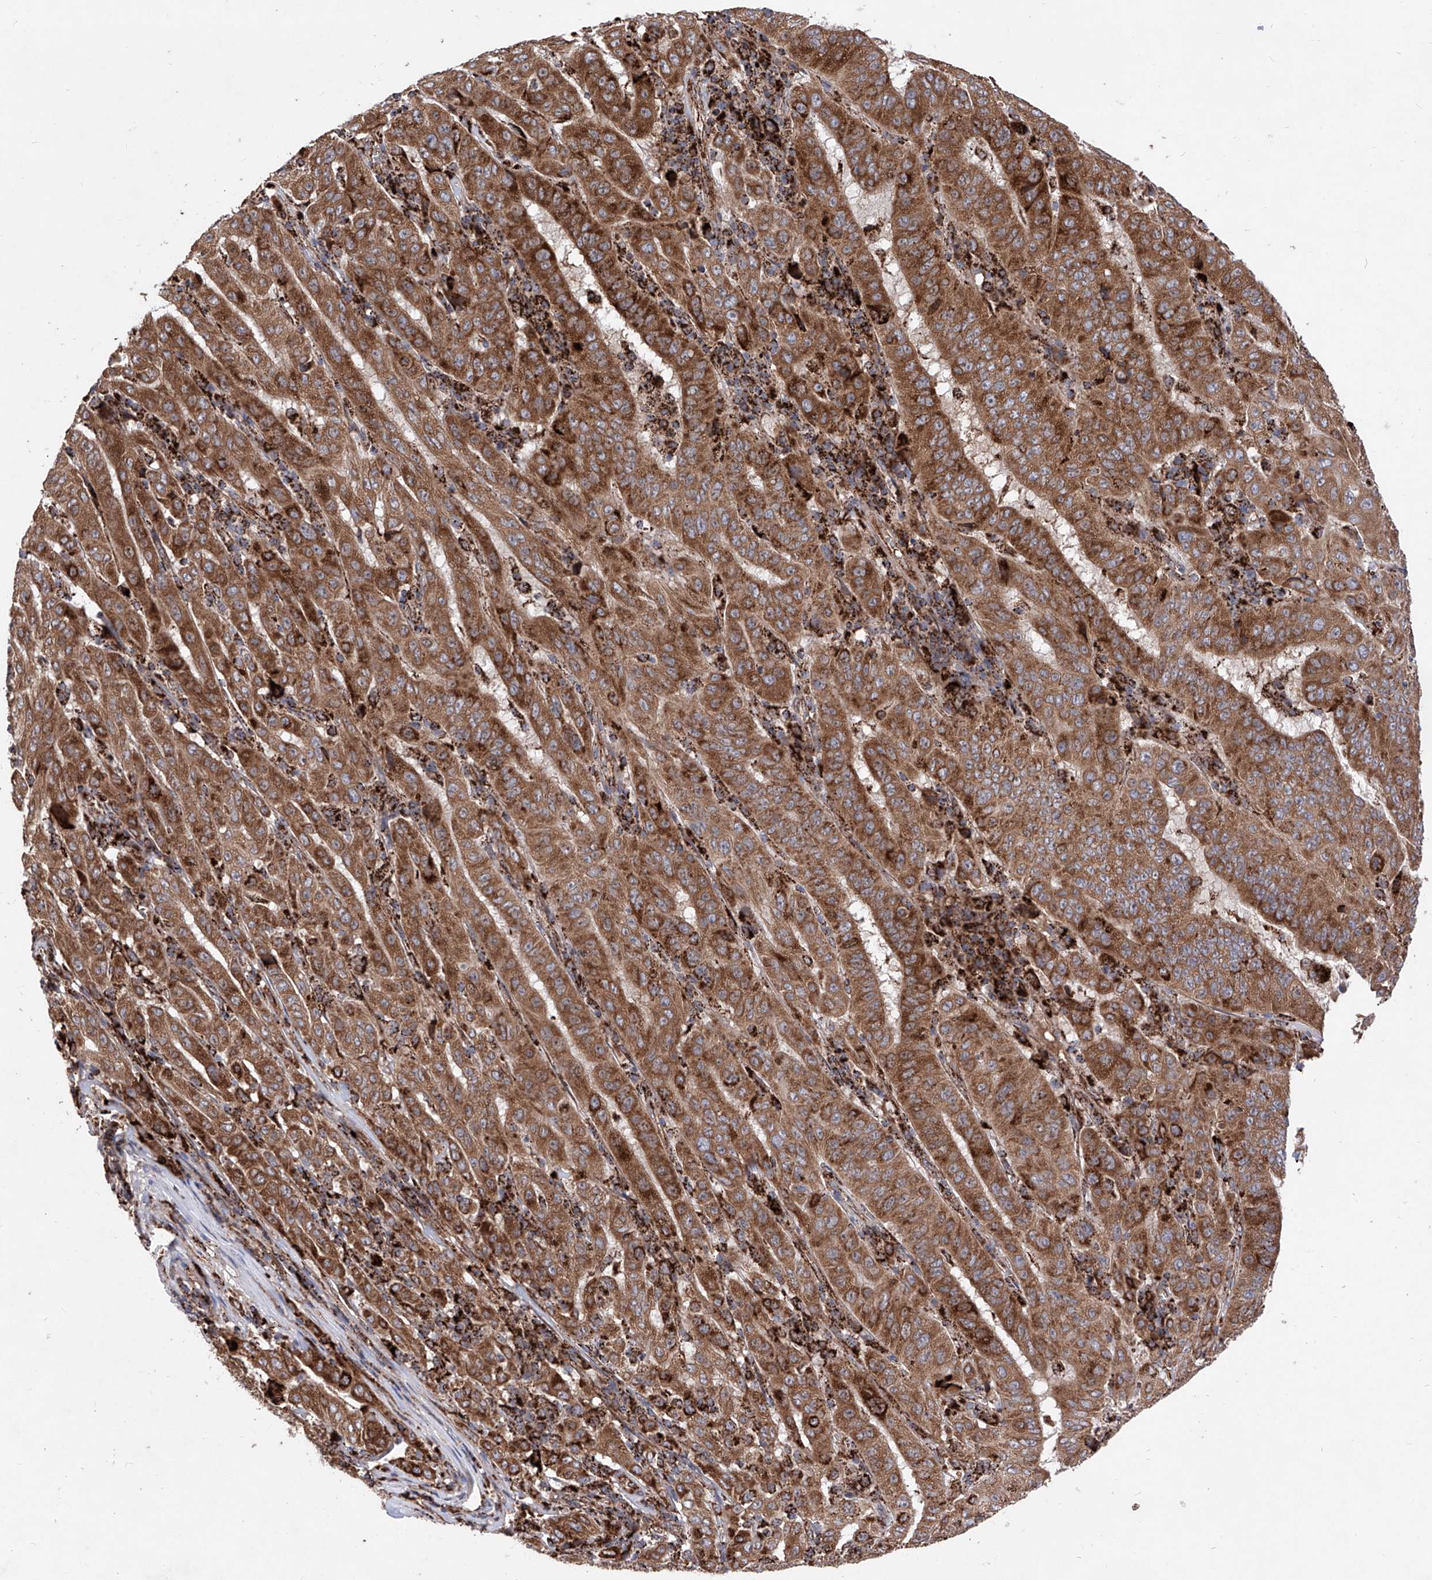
{"staining": {"intensity": "moderate", "quantity": ">75%", "location": "cytoplasmic/membranous"}, "tissue": "pancreatic cancer", "cell_type": "Tumor cells", "image_type": "cancer", "snomed": [{"axis": "morphology", "description": "Adenocarcinoma, NOS"}, {"axis": "topography", "description": "Pancreas"}], "caption": "Protein staining of pancreatic cancer (adenocarcinoma) tissue exhibits moderate cytoplasmic/membranous expression in approximately >75% of tumor cells. The staining was performed using DAB to visualize the protein expression in brown, while the nuclei were stained in blue with hematoxylin (Magnification: 20x).", "gene": "SEMA6A", "patient": {"sex": "male", "age": 63}}